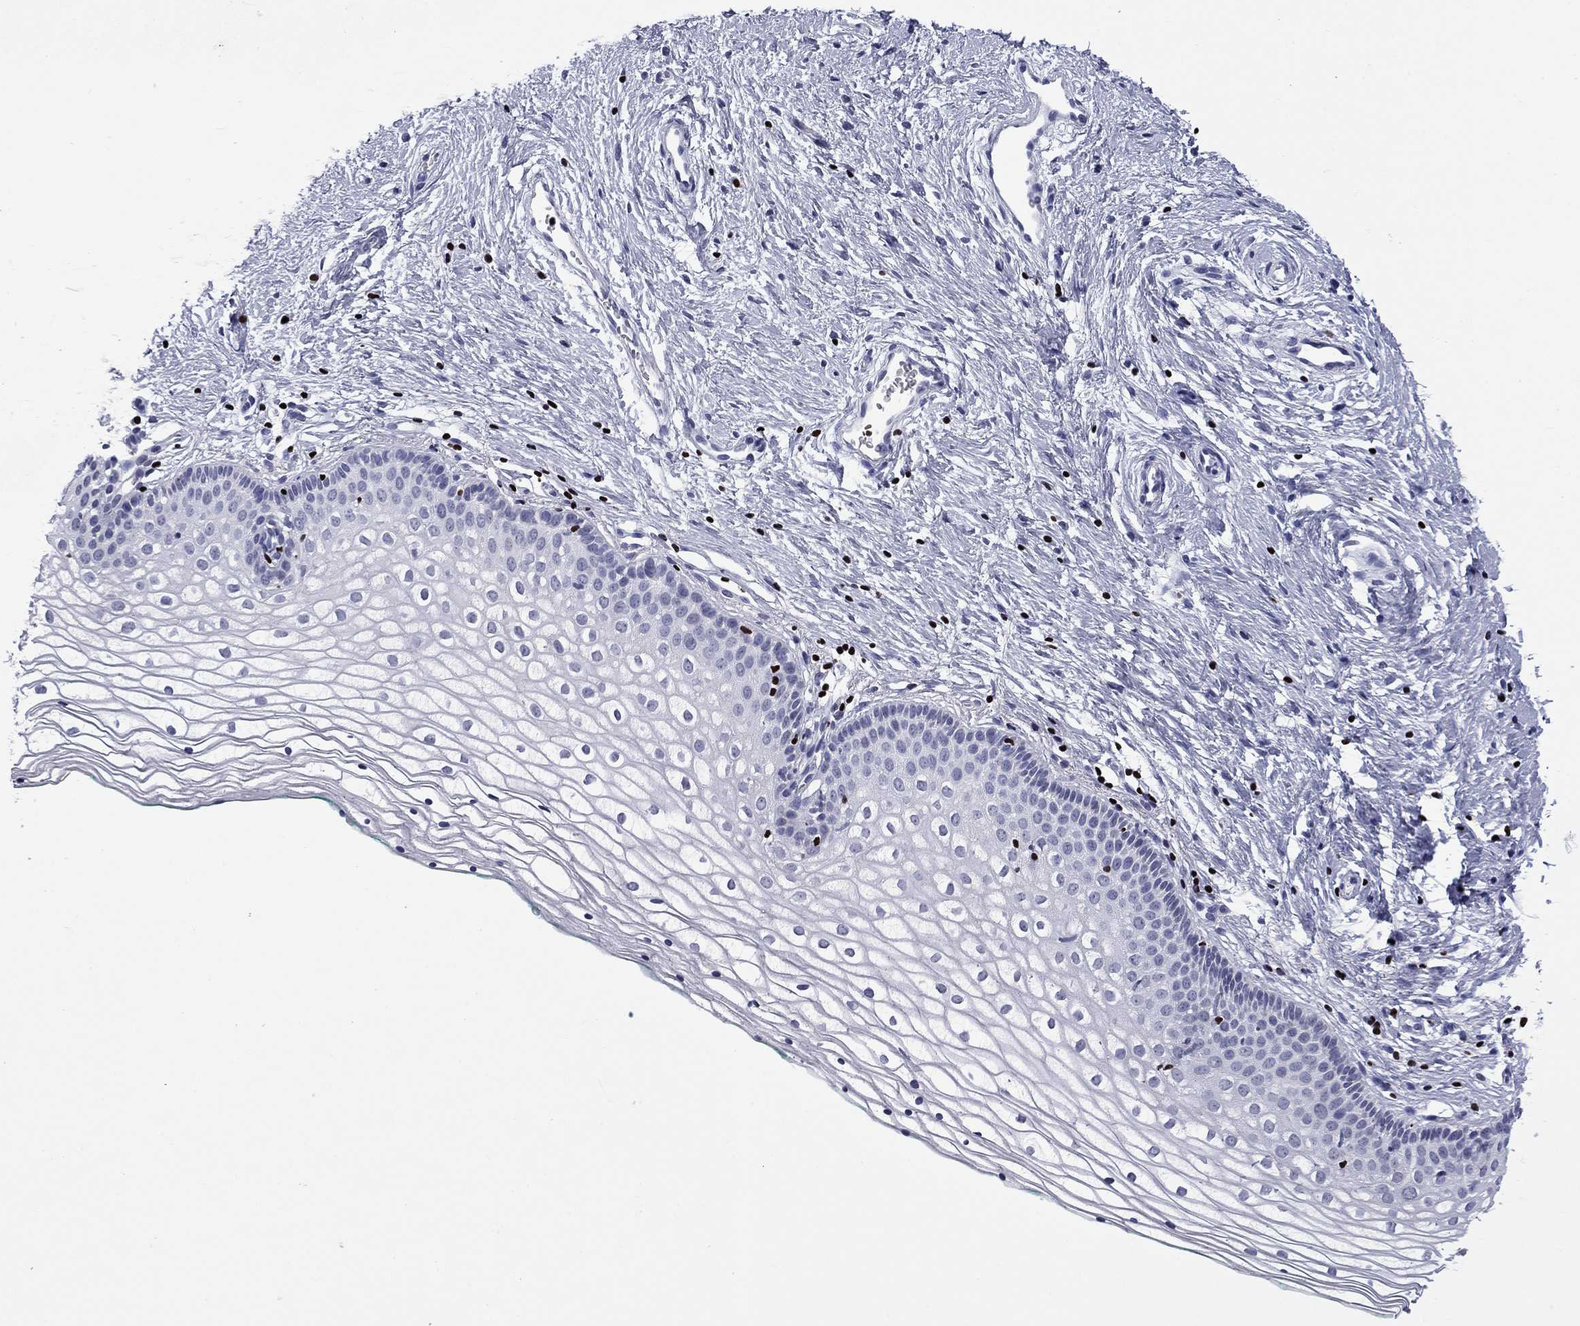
{"staining": {"intensity": "negative", "quantity": "none", "location": "none"}, "tissue": "vagina", "cell_type": "Squamous epithelial cells", "image_type": "normal", "snomed": [{"axis": "morphology", "description": "Normal tissue, NOS"}, {"axis": "topography", "description": "Vagina"}], "caption": "Squamous epithelial cells are negative for brown protein staining in benign vagina. (DAB (3,3'-diaminobenzidine) IHC visualized using brightfield microscopy, high magnification).", "gene": "IKZF3", "patient": {"sex": "female", "age": 36}}